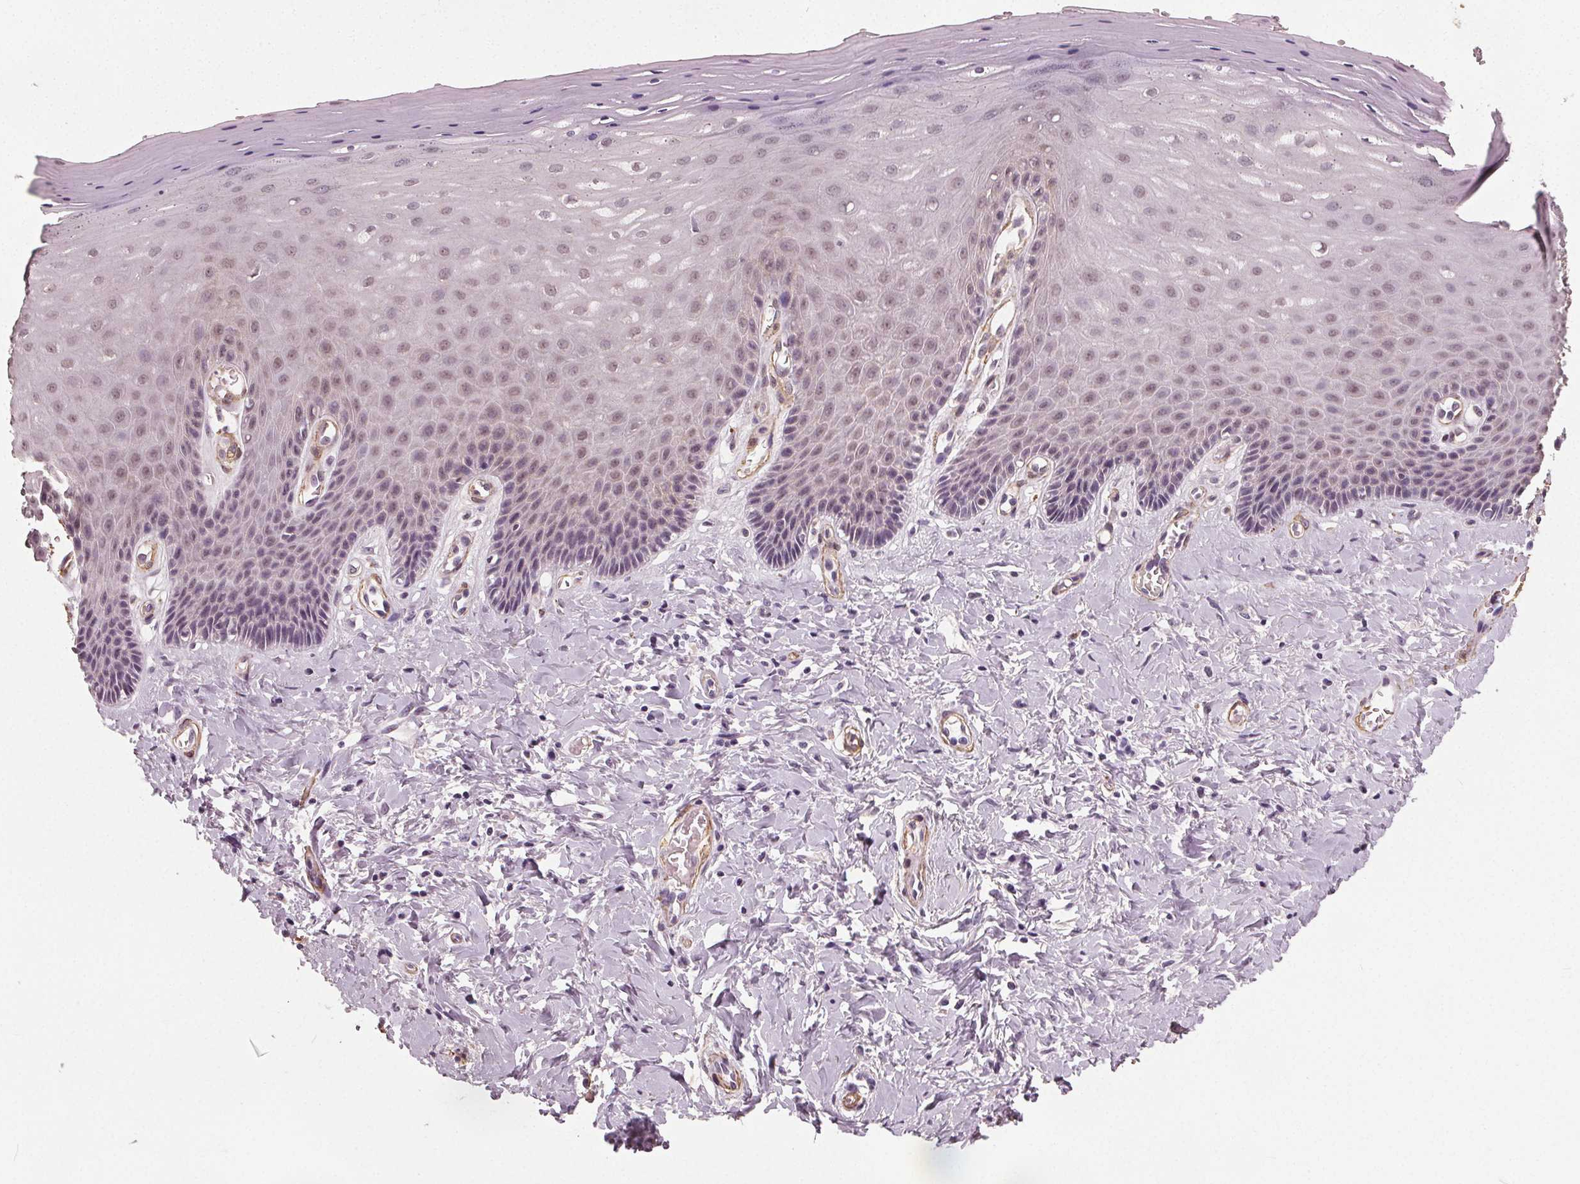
{"staining": {"intensity": "moderate", "quantity": "25%-75%", "location": "nuclear"}, "tissue": "vagina", "cell_type": "Squamous epithelial cells", "image_type": "normal", "snomed": [{"axis": "morphology", "description": "Normal tissue, NOS"}, {"axis": "topography", "description": "Vagina"}], "caption": "Protein staining of benign vagina demonstrates moderate nuclear positivity in approximately 25%-75% of squamous epithelial cells.", "gene": "PKP1", "patient": {"sex": "female", "age": 83}}